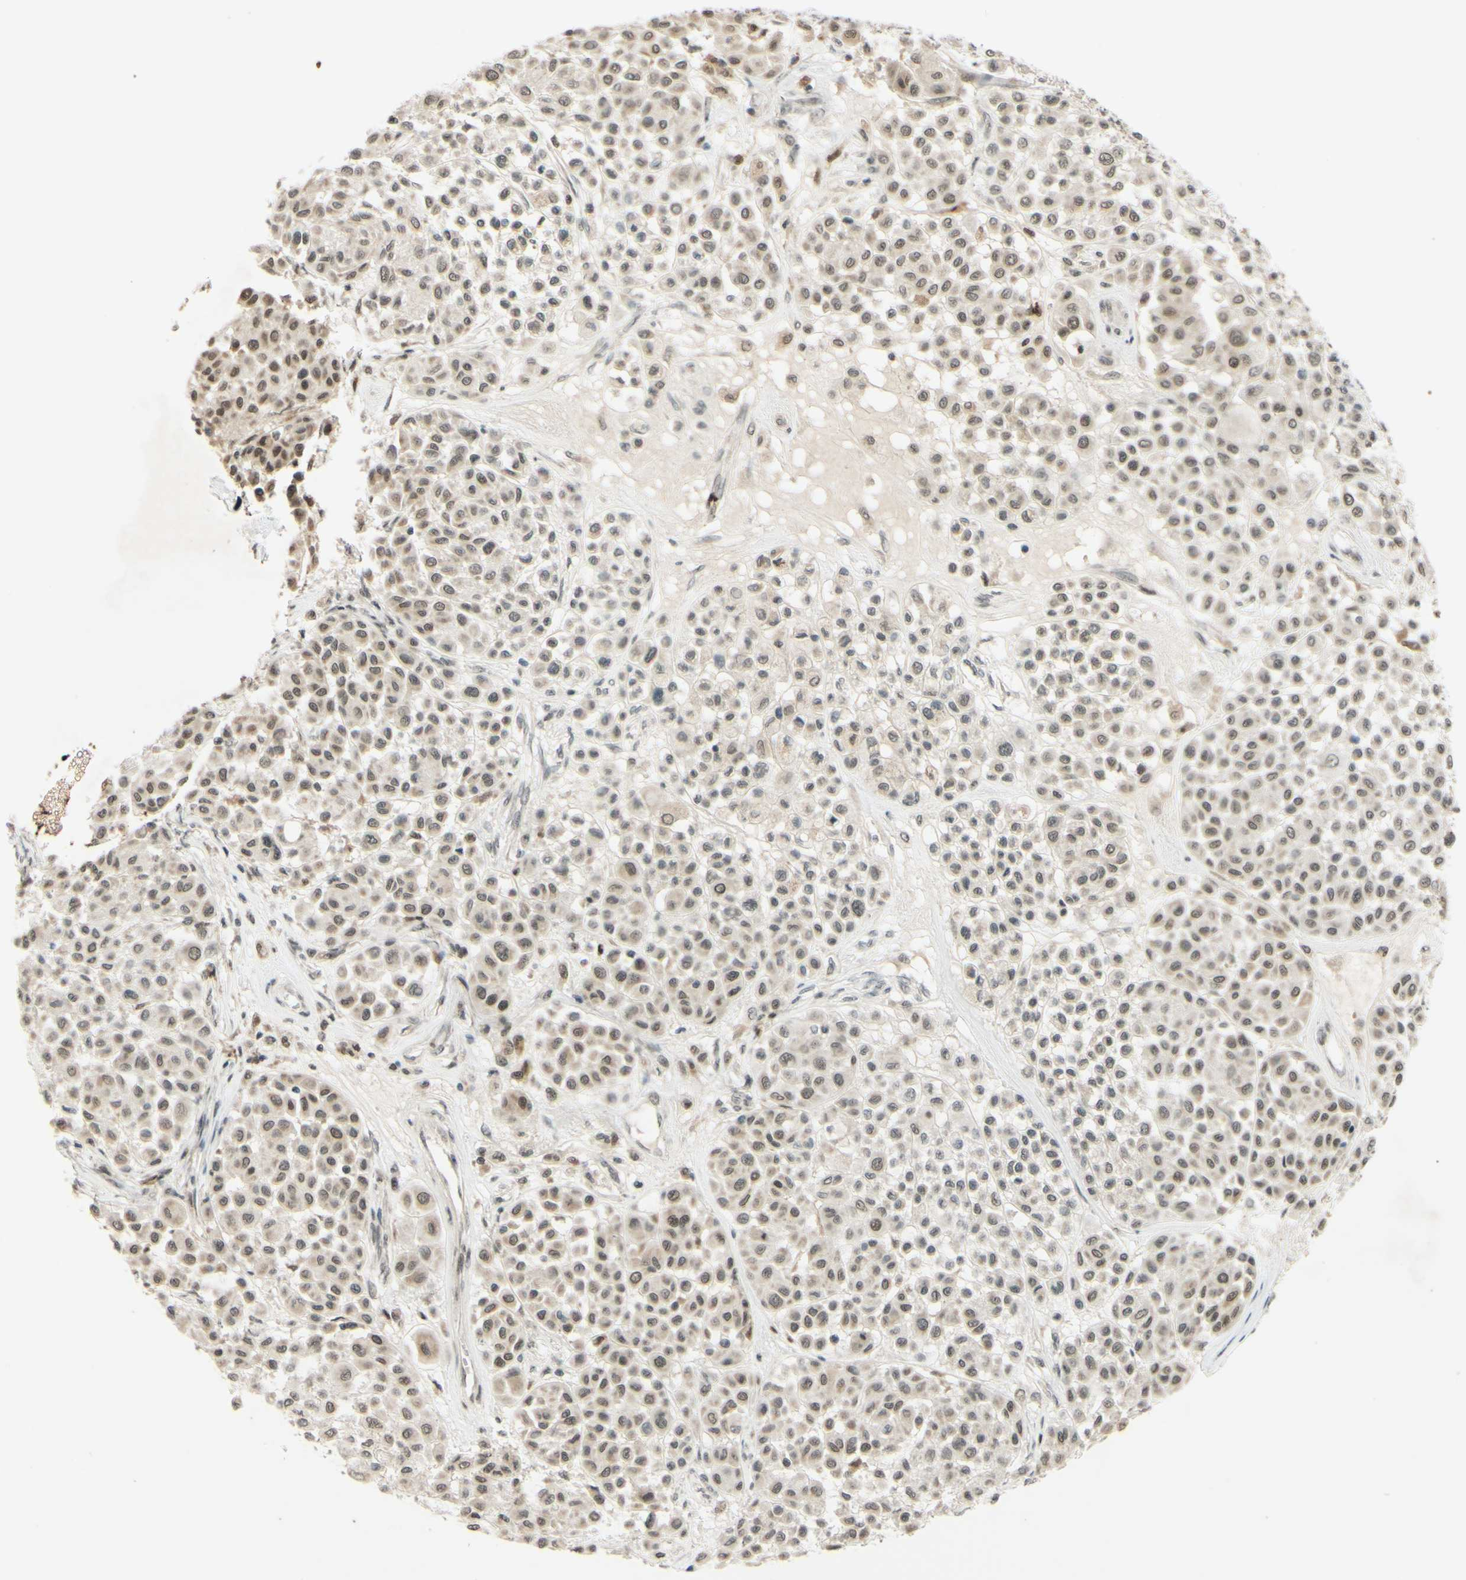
{"staining": {"intensity": "weak", "quantity": ">75%", "location": "nuclear"}, "tissue": "melanoma", "cell_type": "Tumor cells", "image_type": "cancer", "snomed": [{"axis": "morphology", "description": "Malignant melanoma, Metastatic site"}, {"axis": "topography", "description": "Soft tissue"}], "caption": "Immunohistochemistry (IHC) micrograph of neoplastic tissue: human malignant melanoma (metastatic site) stained using immunohistochemistry (IHC) reveals low levels of weak protein expression localized specifically in the nuclear of tumor cells, appearing as a nuclear brown color.", "gene": "SMARCB1", "patient": {"sex": "male", "age": 41}}